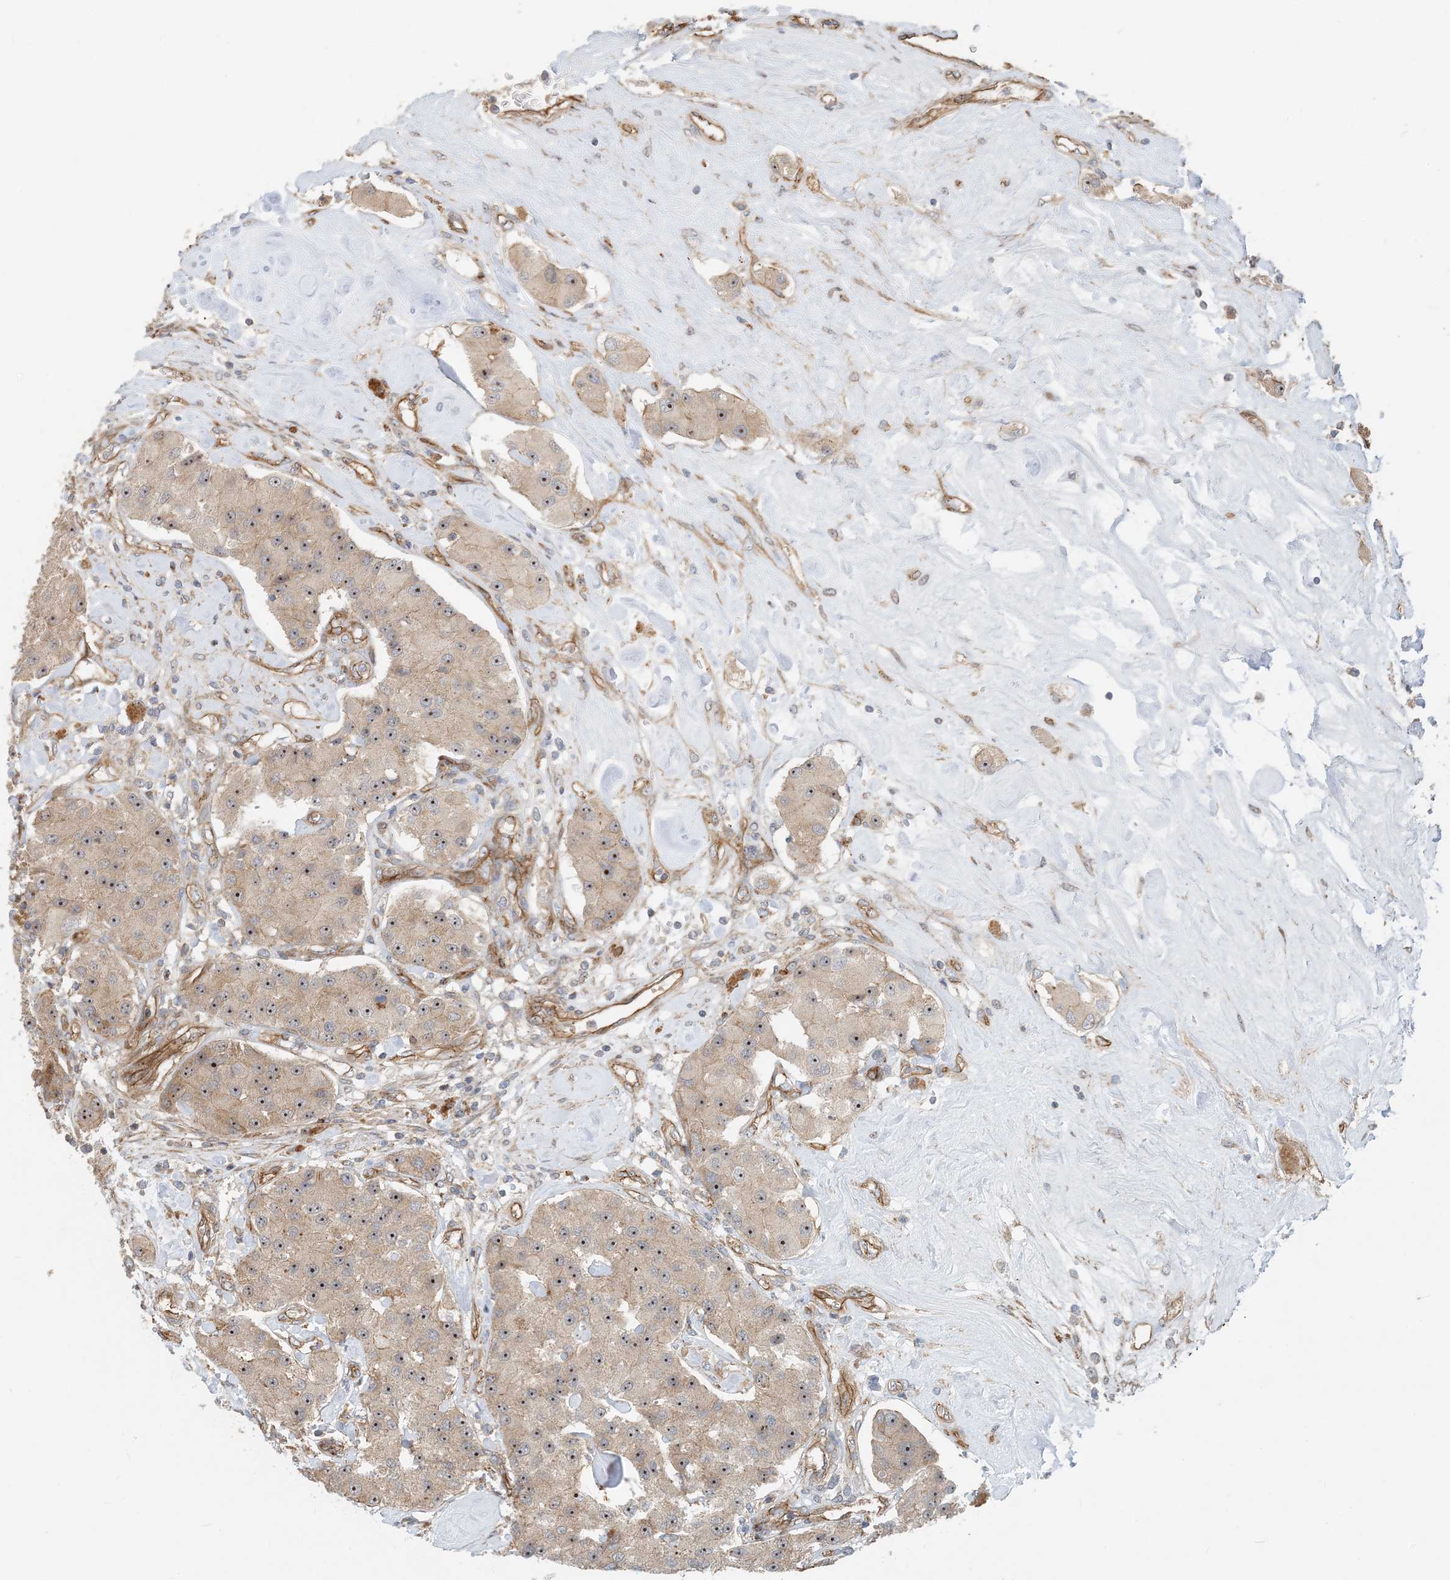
{"staining": {"intensity": "moderate", "quantity": ">75%", "location": "nuclear"}, "tissue": "carcinoid", "cell_type": "Tumor cells", "image_type": "cancer", "snomed": [{"axis": "morphology", "description": "Carcinoid, malignant, NOS"}, {"axis": "topography", "description": "Pancreas"}], "caption": "A brown stain labels moderate nuclear staining of a protein in human malignant carcinoid tumor cells.", "gene": "MYL5", "patient": {"sex": "male", "age": 41}}